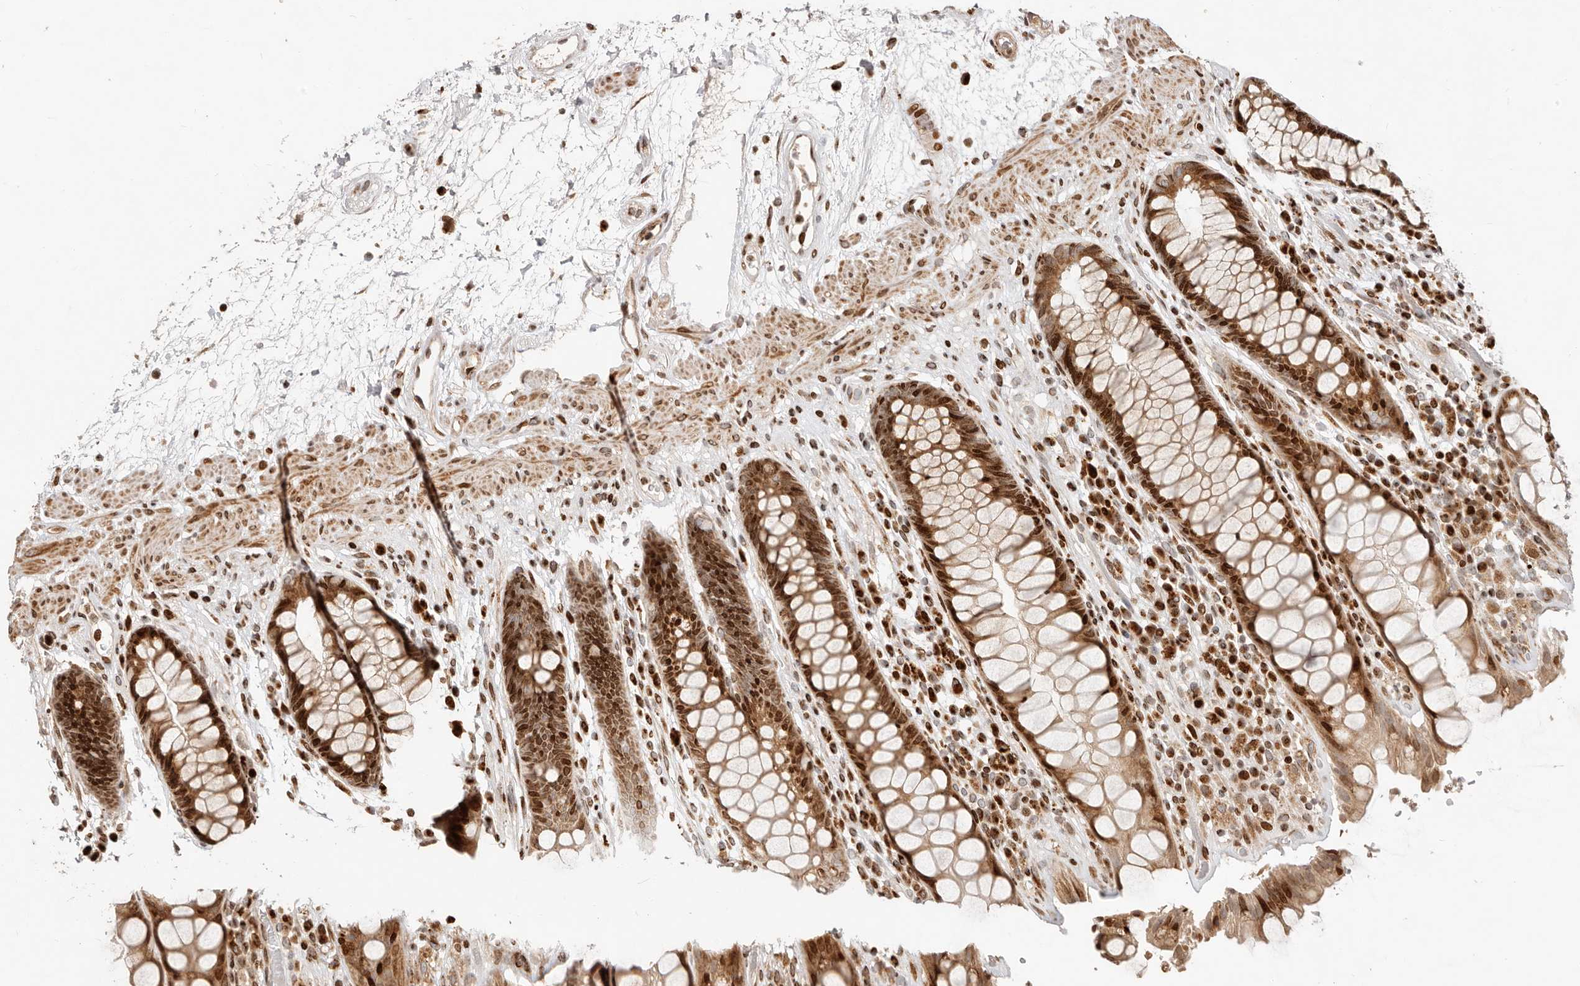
{"staining": {"intensity": "strong", "quantity": ">75%", "location": "cytoplasmic/membranous,nuclear"}, "tissue": "rectum", "cell_type": "Glandular cells", "image_type": "normal", "snomed": [{"axis": "morphology", "description": "Normal tissue, NOS"}, {"axis": "topography", "description": "Rectum"}], "caption": "A micrograph showing strong cytoplasmic/membranous,nuclear staining in approximately >75% of glandular cells in benign rectum, as visualized by brown immunohistochemical staining.", "gene": "TRIM4", "patient": {"sex": "male", "age": 64}}